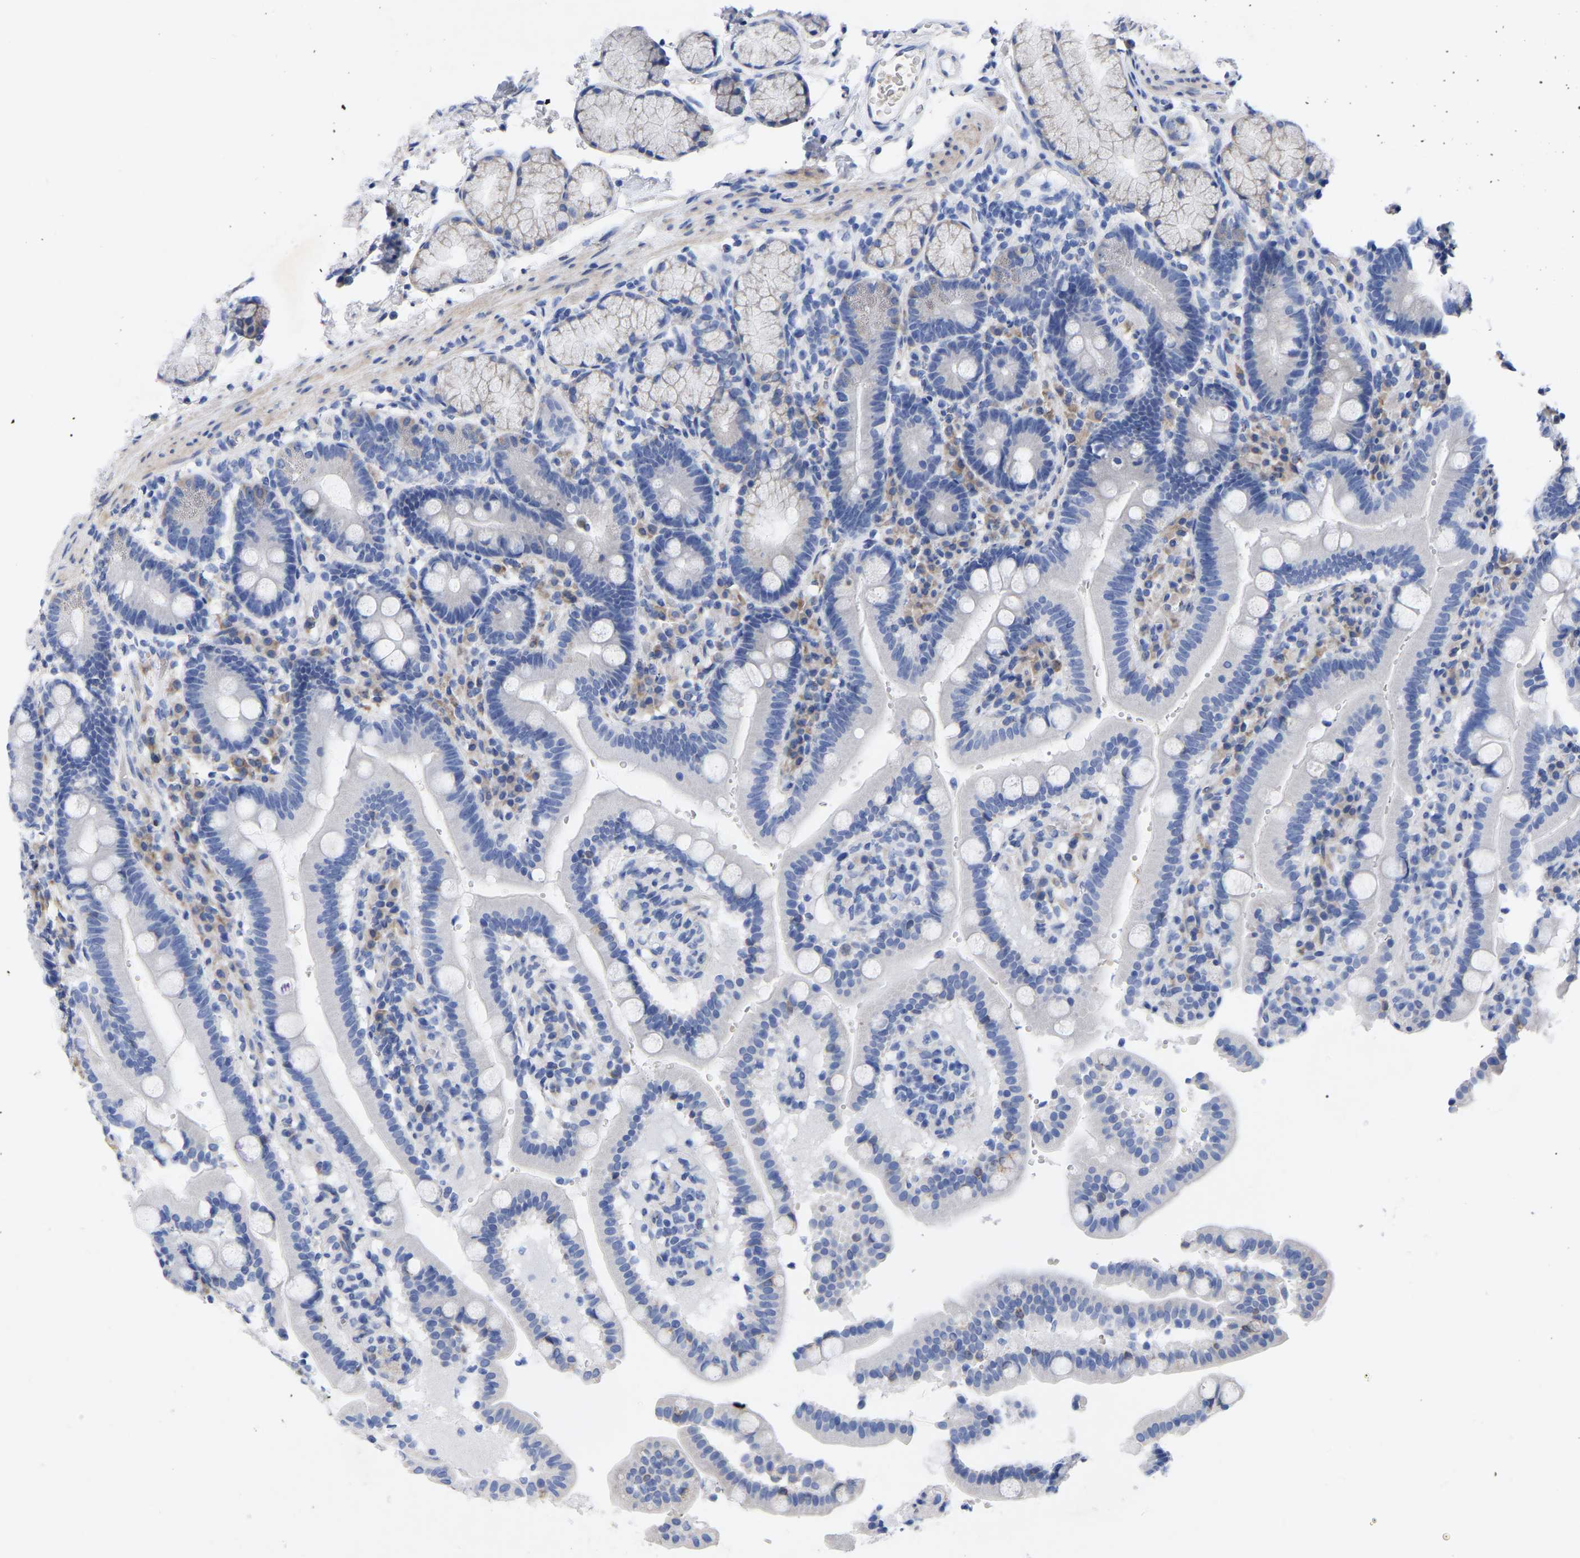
{"staining": {"intensity": "negative", "quantity": "none", "location": "none"}, "tissue": "duodenum", "cell_type": "Glandular cells", "image_type": "normal", "snomed": [{"axis": "morphology", "description": "Normal tissue, NOS"}, {"axis": "topography", "description": "Small intestine, NOS"}], "caption": "A high-resolution micrograph shows IHC staining of benign duodenum, which shows no significant expression in glandular cells.", "gene": "GDF3", "patient": {"sex": "female", "age": 71}}